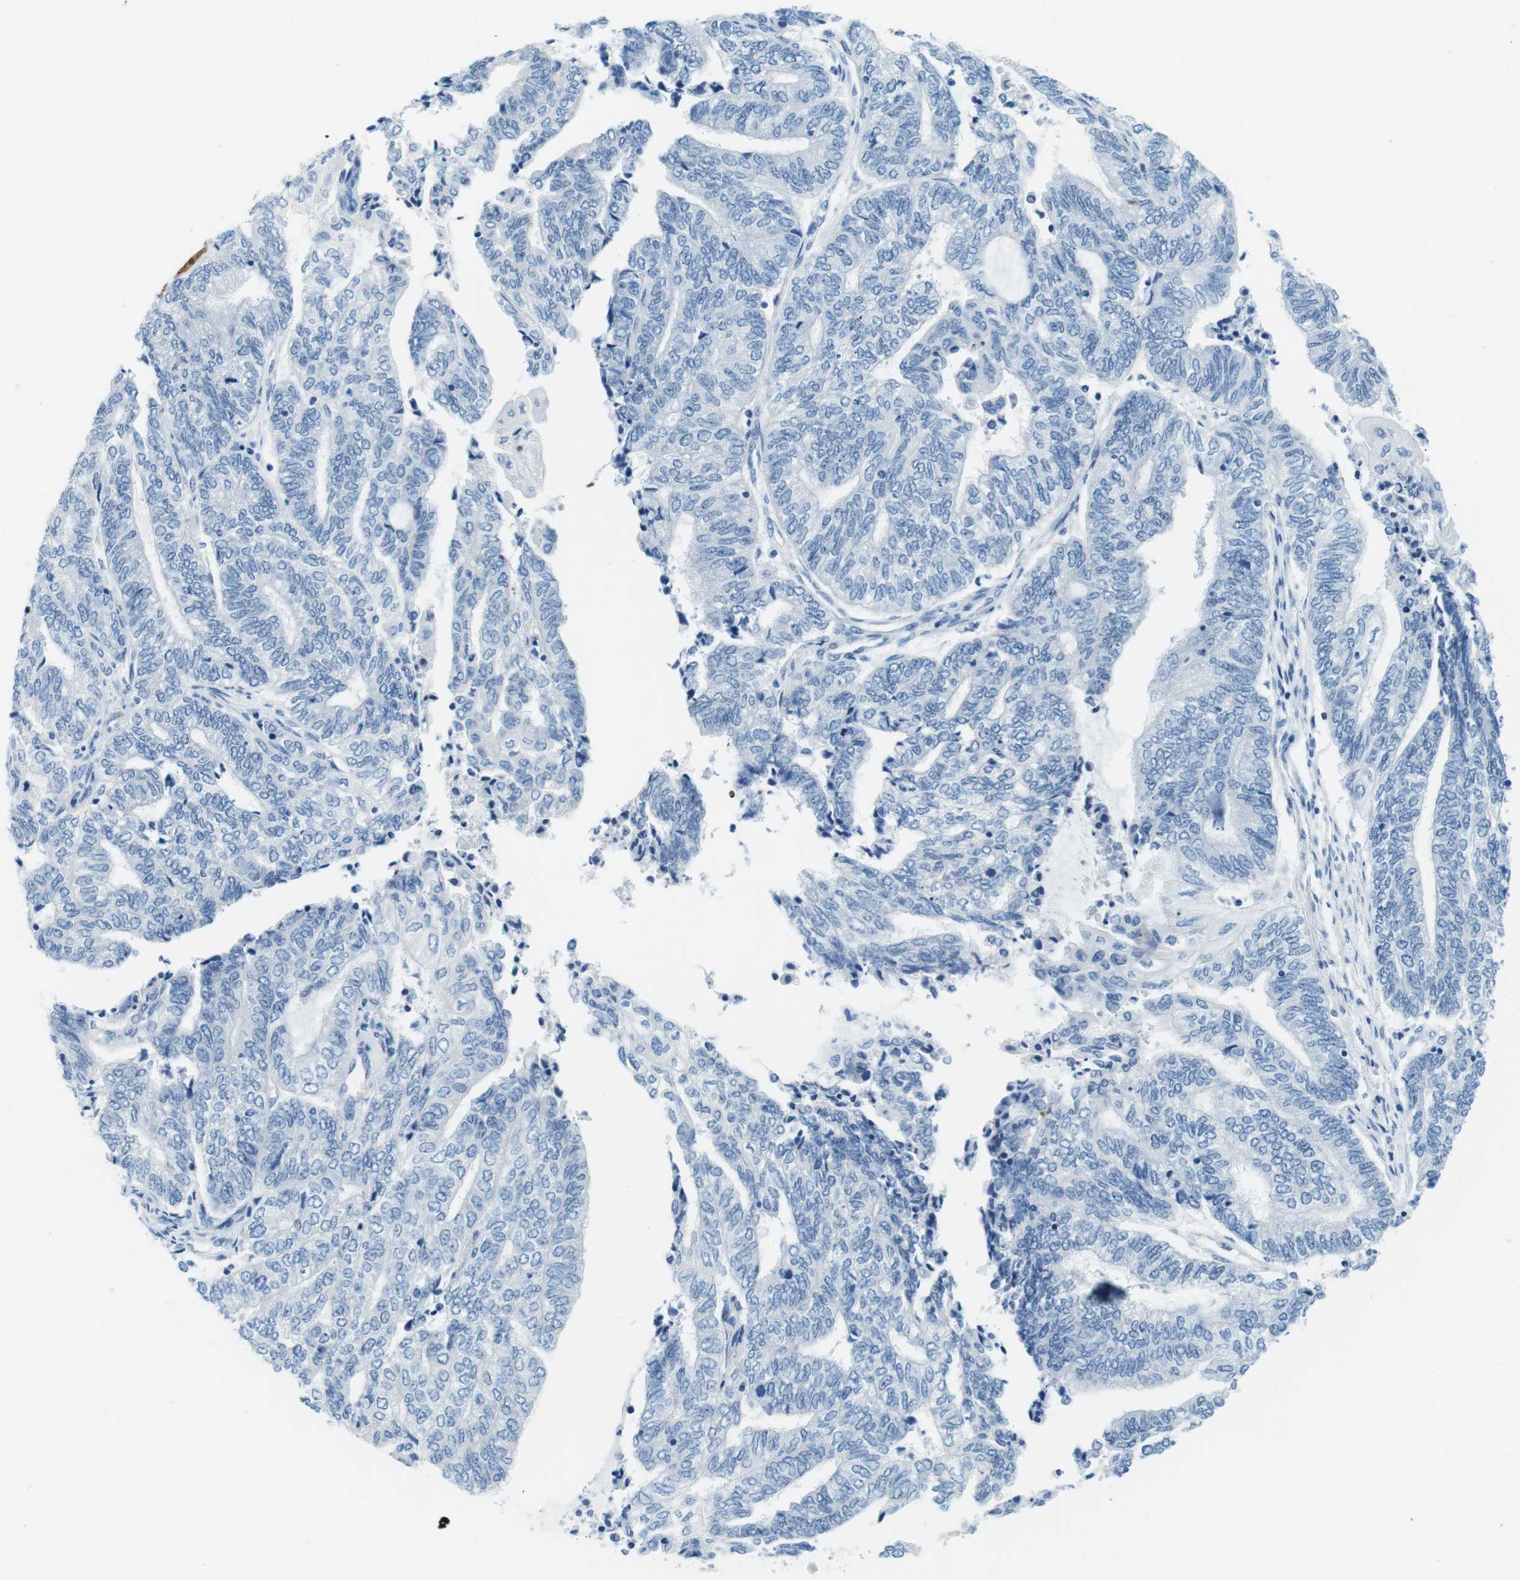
{"staining": {"intensity": "negative", "quantity": "none", "location": "none"}, "tissue": "endometrial cancer", "cell_type": "Tumor cells", "image_type": "cancer", "snomed": [{"axis": "morphology", "description": "Adenocarcinoma, NOS"}, {"axis": "topography", "description": "Uterus"}, {"axis": "topography", "description": "Endometrium"}], "caption": "Tumor cells are negative for brown protein staining in endometrial adenocarcinoma. (Immunohistochemistry, brightfield microscopy, high magnification).", "gene": "TFAP2C", "patient": {"sex": "female", "age": 70}}